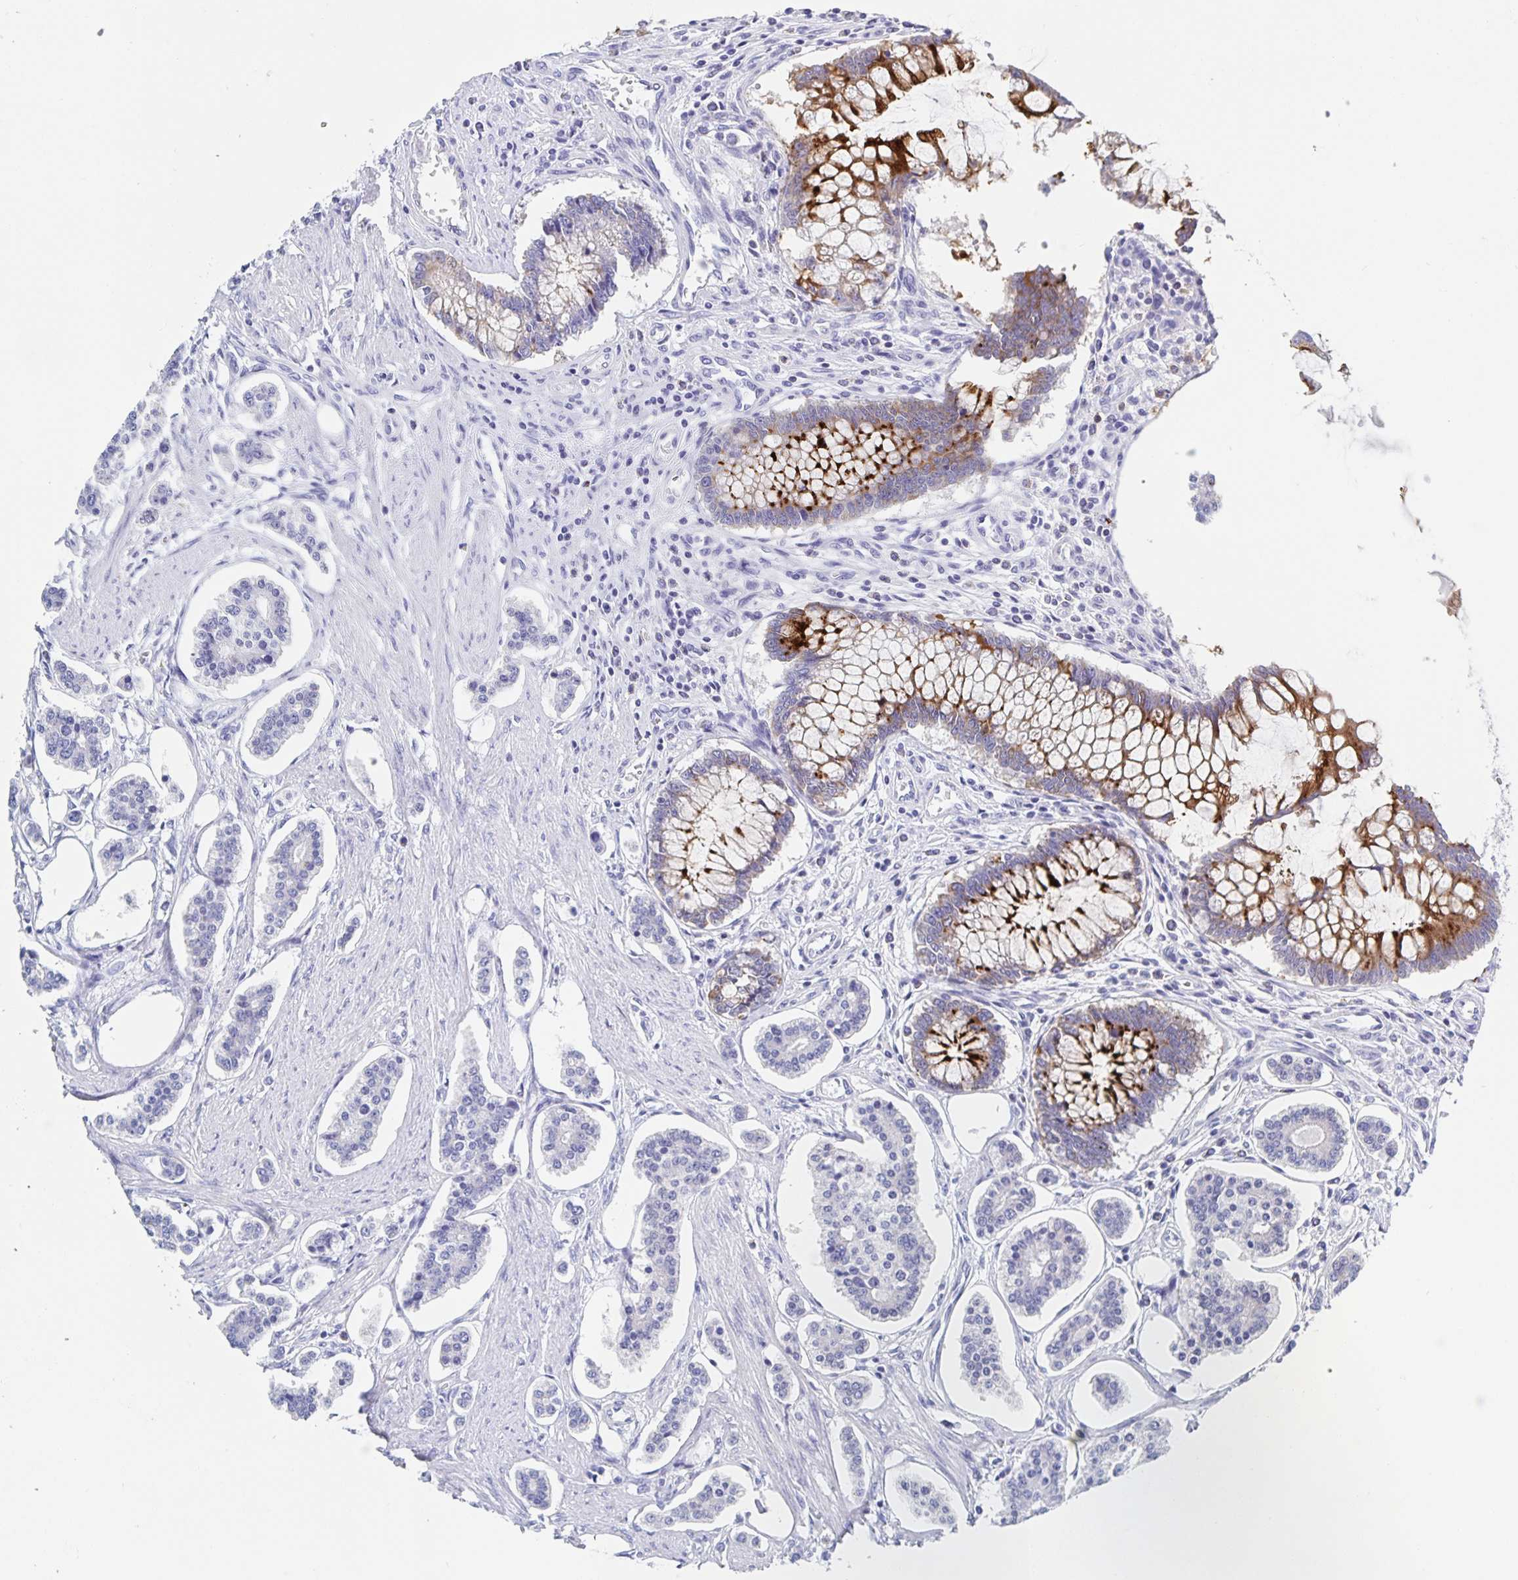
{"staining": {"intensity": "negative", "quantity": "none", "location": "none"}, "tissue": "carcinoid", "cell_type": "Tumor cells", "image_type": "cancer", "snomed": [{"axis": "morphology", "description": "Carcinoid, malignant, NOS"}, {"axis": "topography", "description": "Small intestine"}], "caption": "Histopathology image shows no significant protein expression in tumor cells of carcinoid (malignant).", "gene": "DMBT1", "patient": {"sex": "female", "age": 65}}